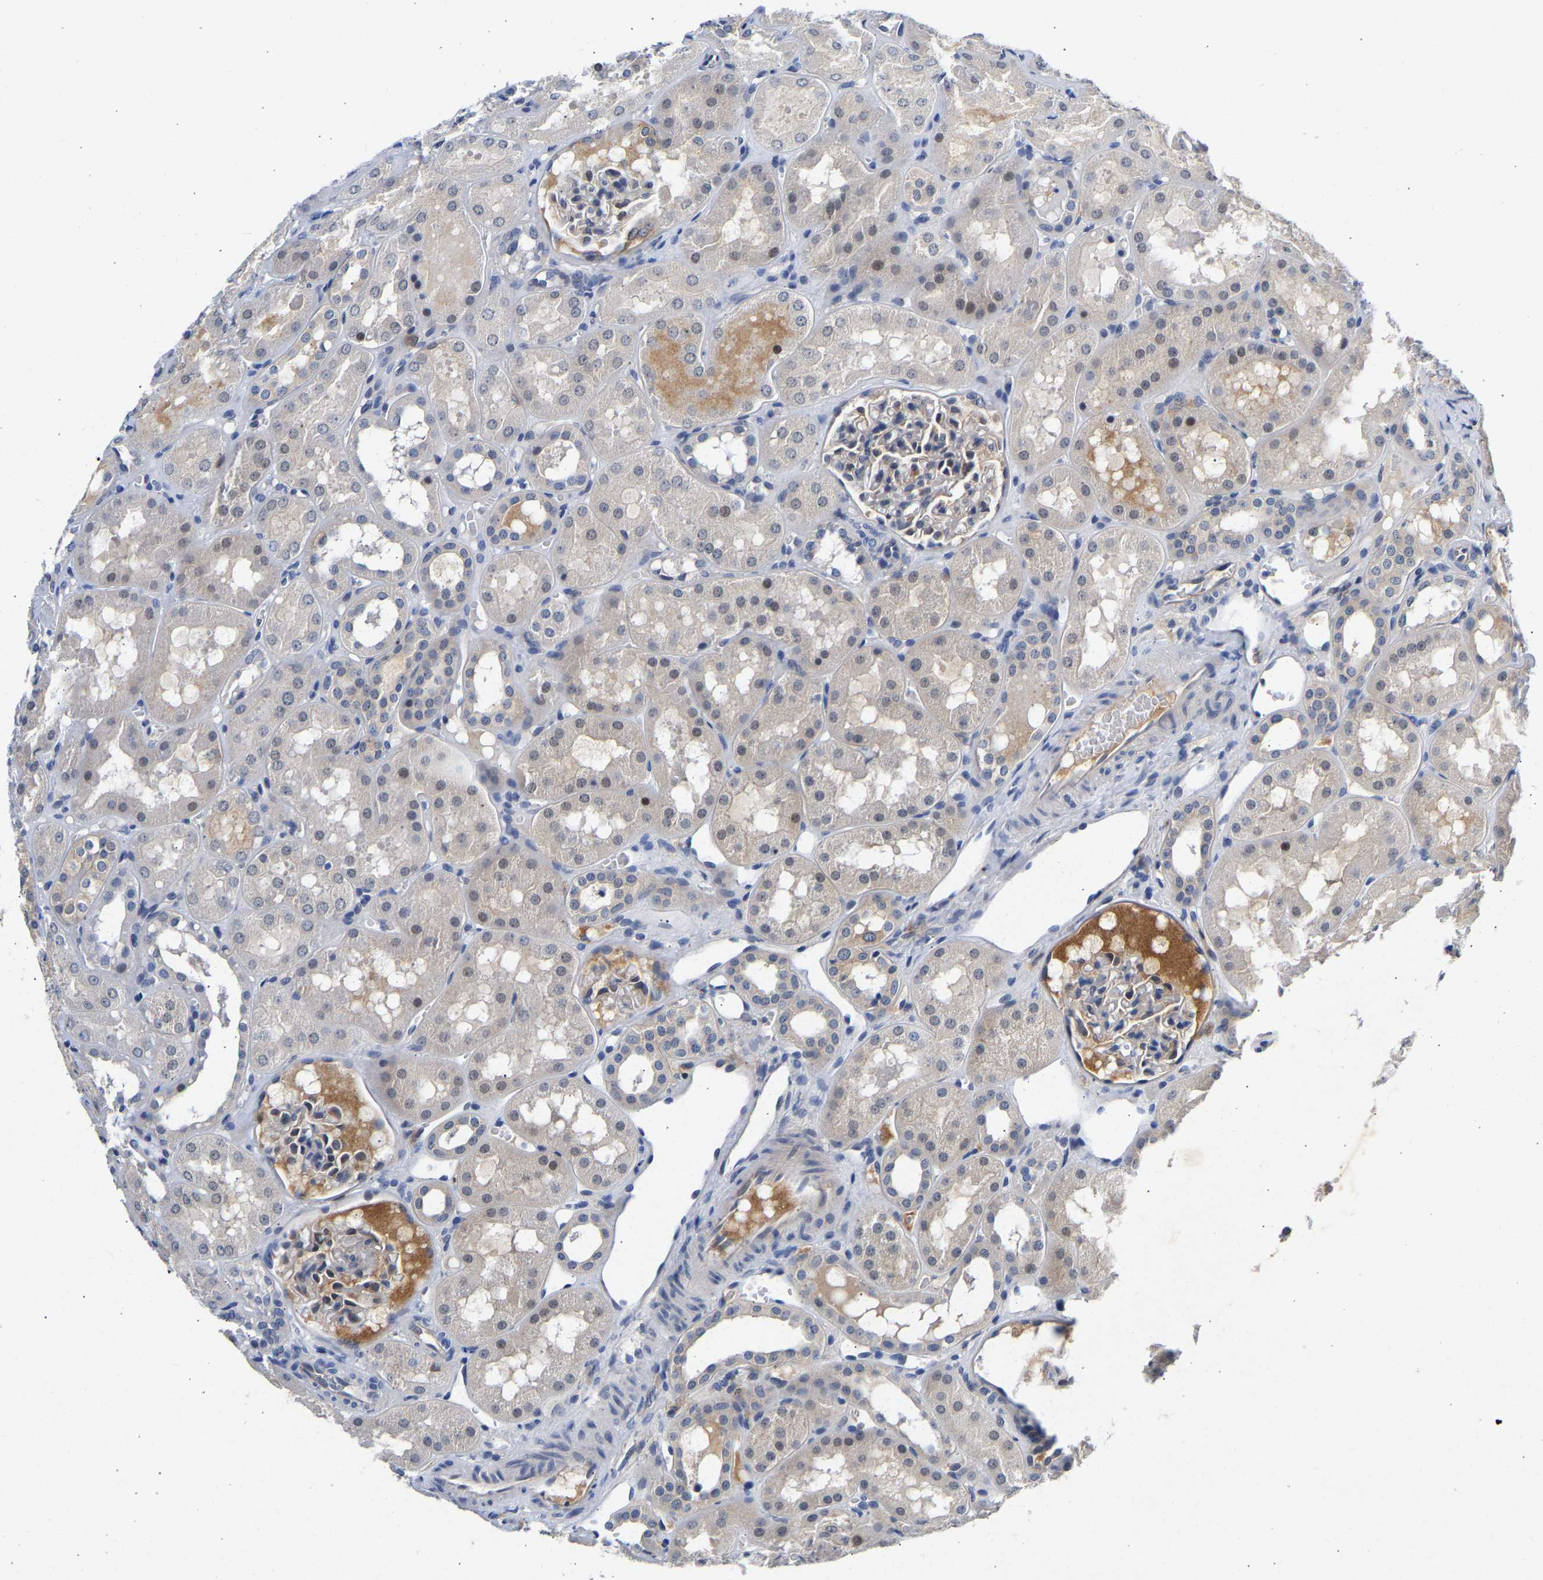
{"staining": {"intensity": "weak", "quantity": "<25%", "location": "cytoplasmic/membranous"}, "tissue": "kidney", "cell_type": "Cells in glomeruli", "image_type": "normal", "snomed": [{"axis": "morphology", "description": "Normal tissue, NOS"}, {"axis": "topography", "description": "Kidney"}, {"axis": "topography", "description": "Urinary bladder"}], "caption": "High power microscopy histopathology image of an IHC image of benign kidney, revealing no significant expression in cells in glomeruli.", "gene": "CCDC6", "patient": {"sex": "male", "age": 16}}